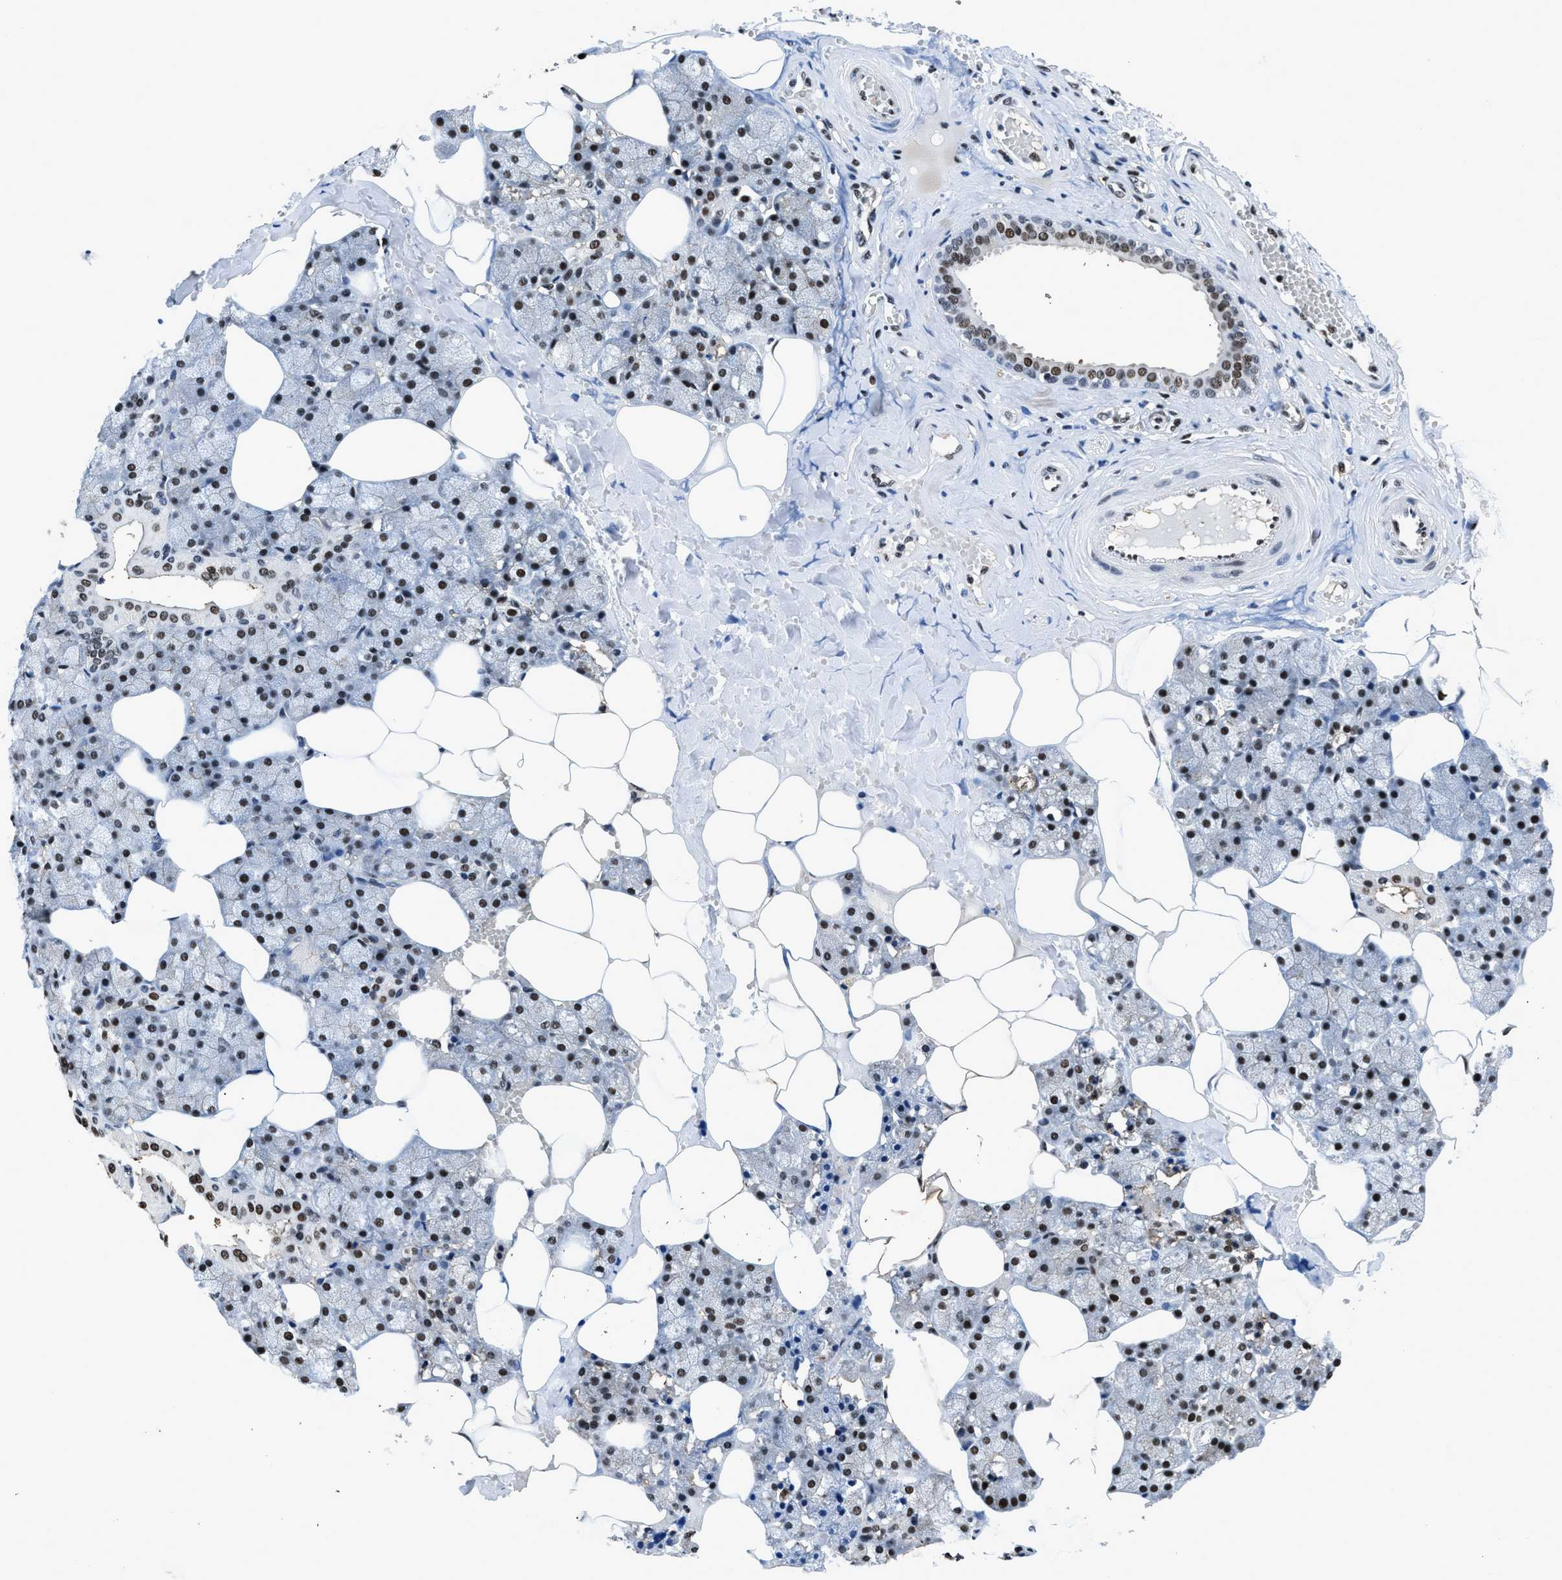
{"staining": {"intensity": "strong", "quantity": "25%-75%", "location": "nuclear"}, "tissue": "salivary gland", "cell_type": "Glandular cells", "image_type": "normal", "snomed": [{"axis": "morphology", "description": "Normal tissue, NOS"}, {"axis": "topography", "description": "Salivary gland"}], "caption": "DAB (3,3'-diaminobenzidine) immunohistochemical staining of benign human salivary gland displays strong nuclear protein positivity in approximately 25%-75% of glandular cells.", "gene": "HNRNPF", "patient": {"sex": "male", "age": 62}}